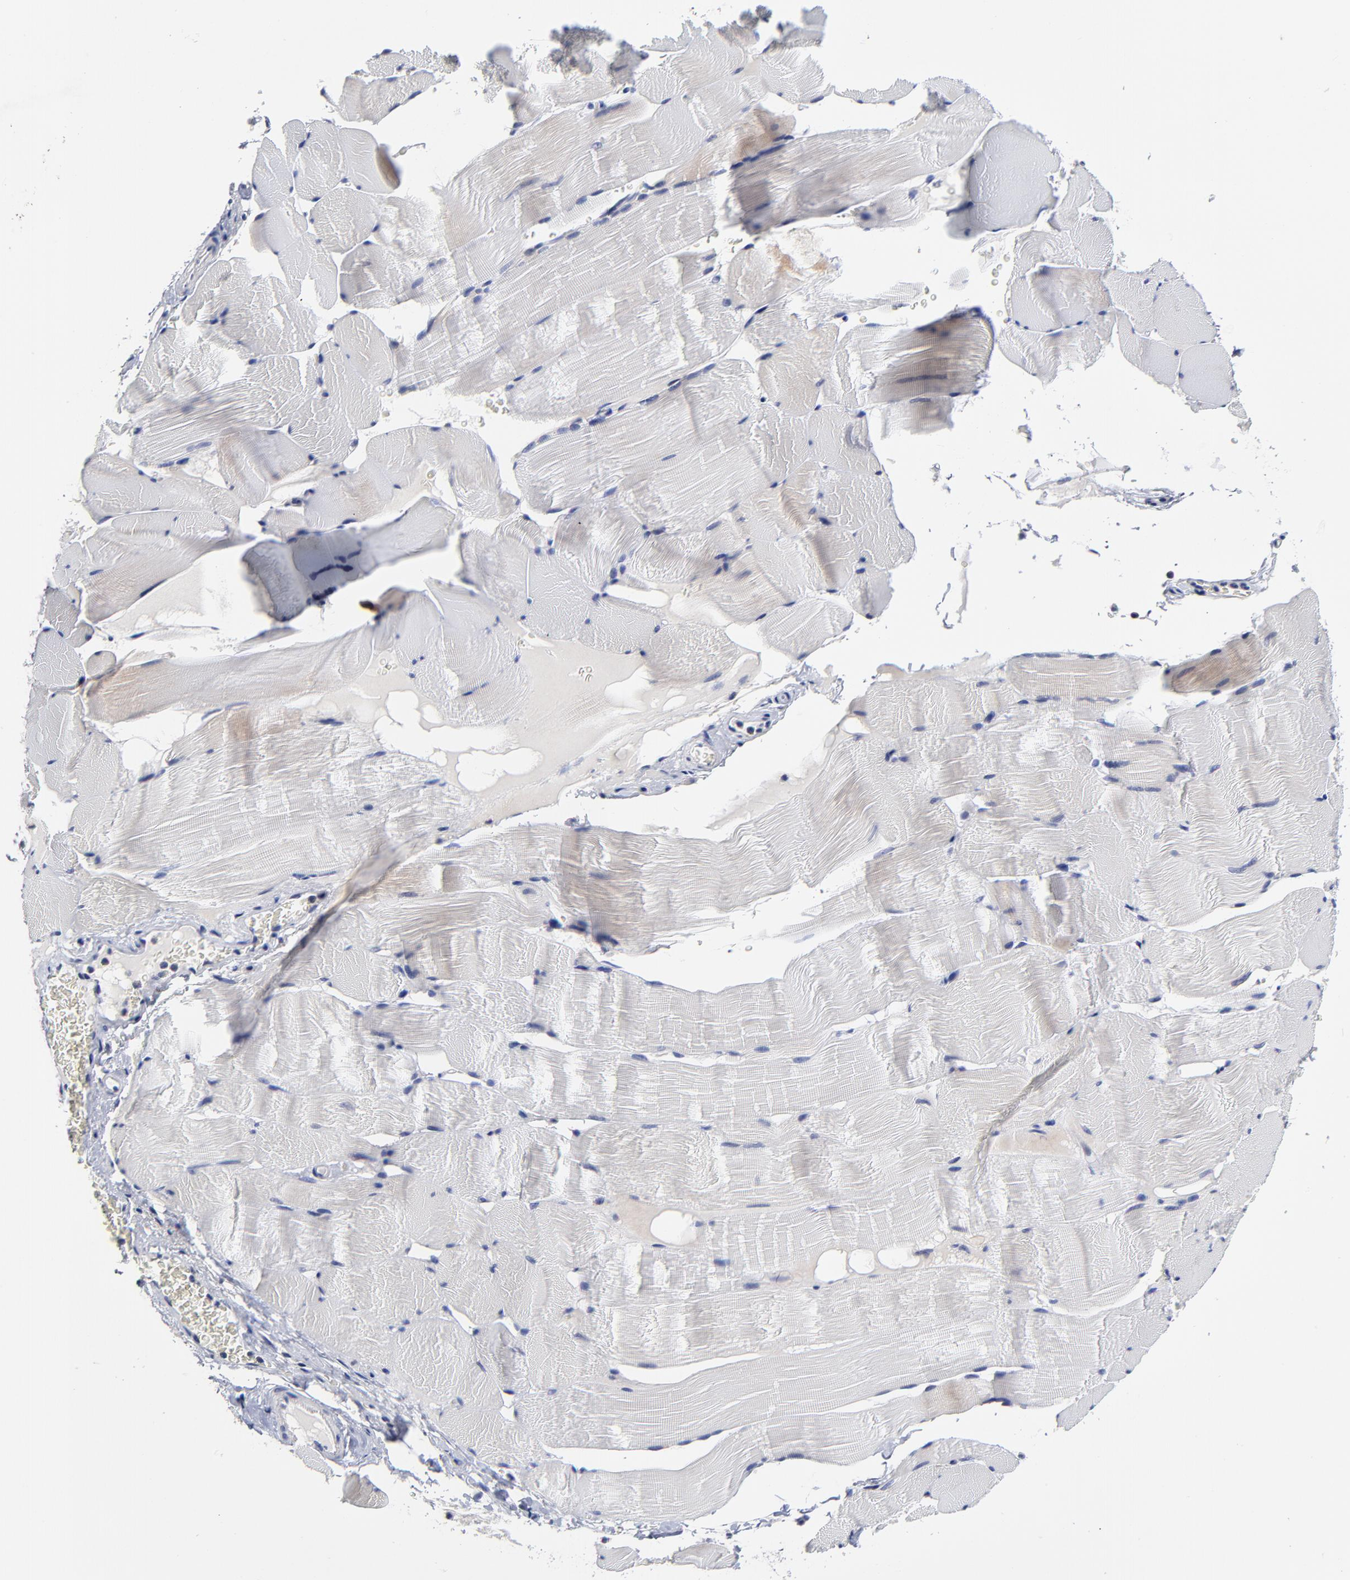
{"staining": {"intensity": "negative", "quantity": "none", "location": "none"}, "tissue": "skeletal muscle", "cell_type": "Myocytes", "image_type": "normal", "snomed": [{"axis": "morphology", "description": "Normal tissue, NOS"}, {"axis": "topography", "description": "Skeletal muscle"}], "caption": "Immunohistochemistry histopathology image of normal skeletal muscle: skeletal muscle stained with DAB (3,3'-diaminobenzidine) exhibits no significant protein positivity in myocytes.", "gene": "CXADR", "patient": {"sex": "male", "age": 62}}